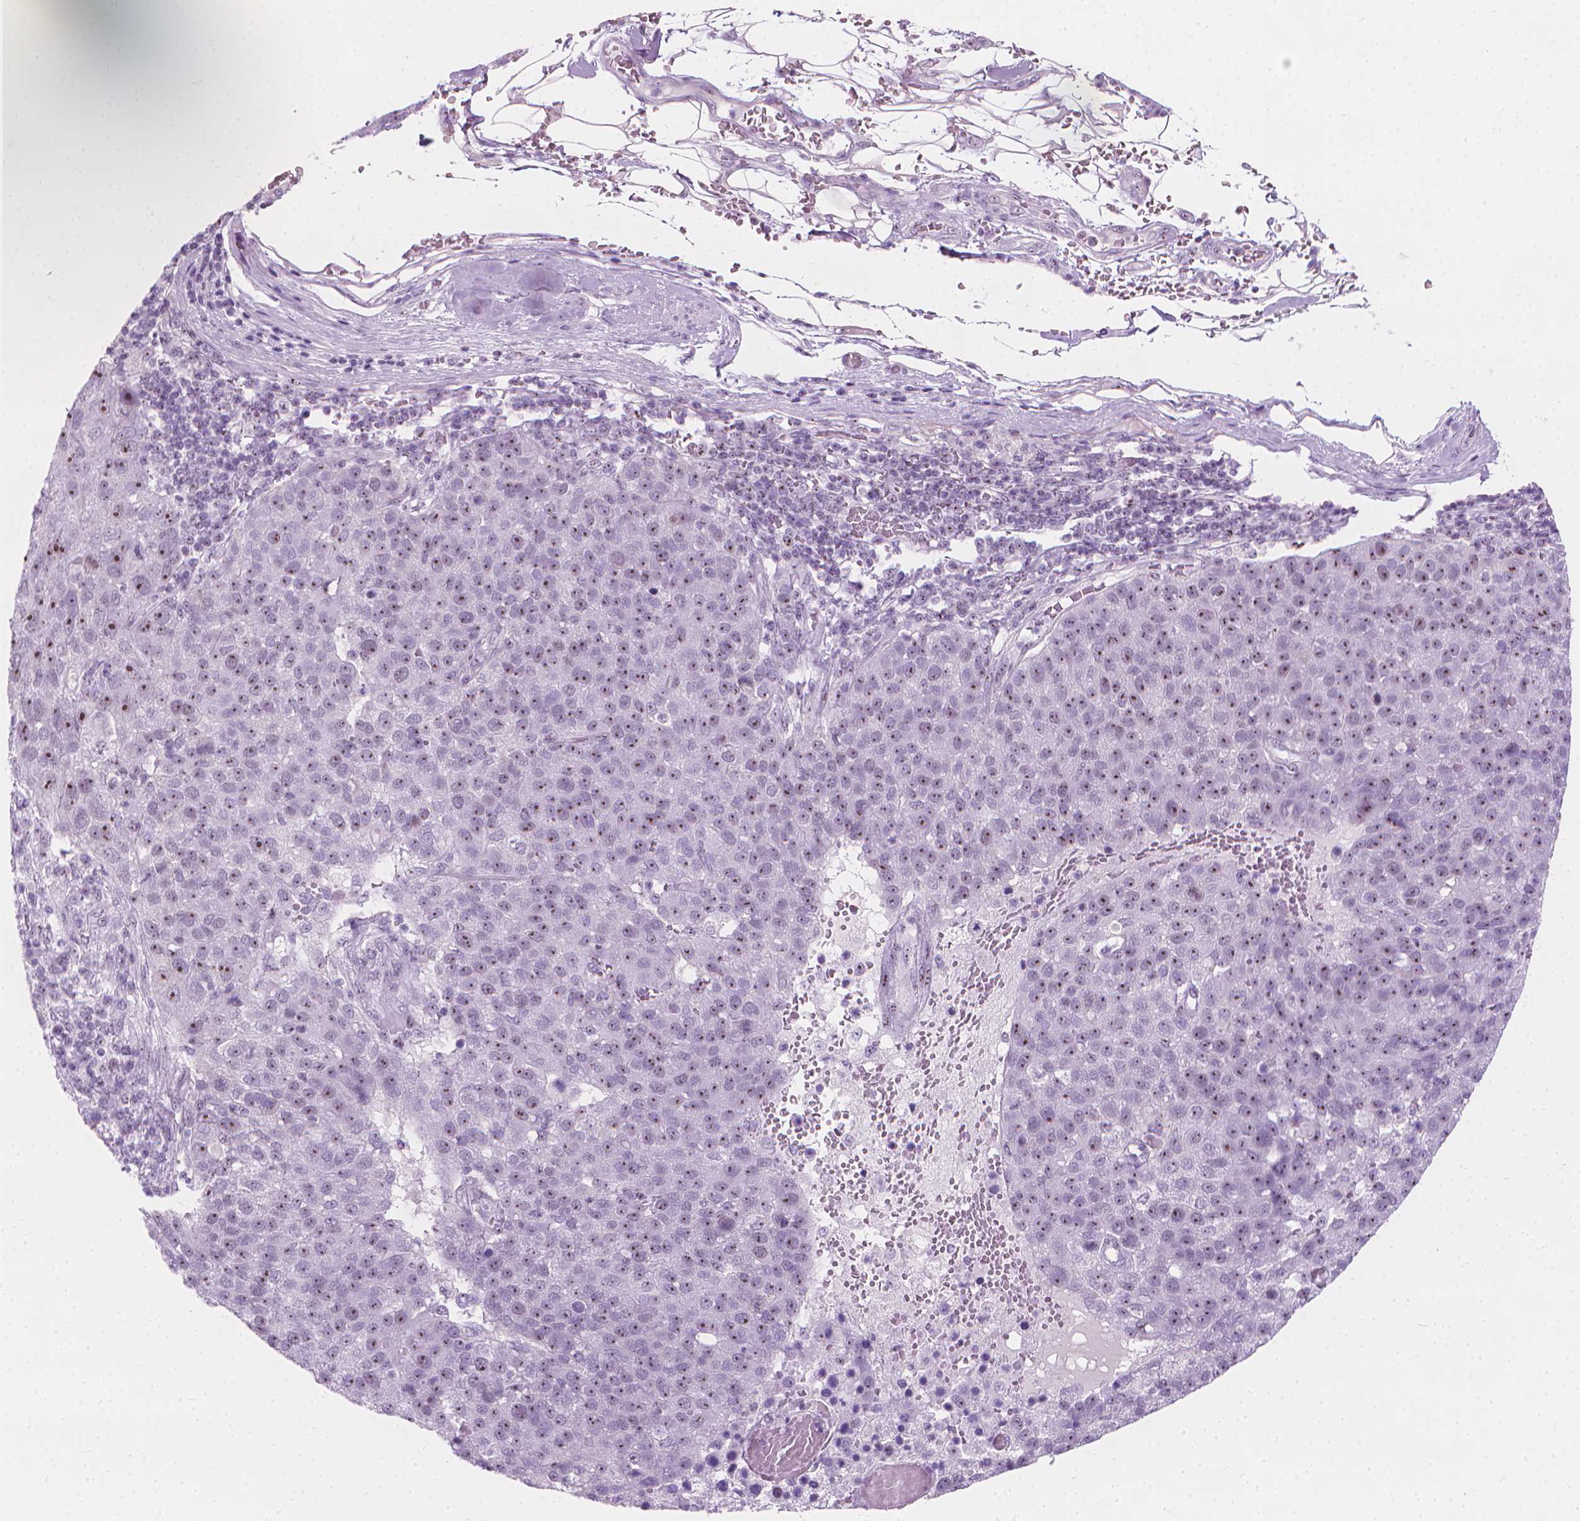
{"staining": {"intensity": "moderate", "quantity": ">75%", "location": "nuclear"}, "tissue": "pancreatic cancer", "cell_type": "Tumor cells", "image_type": "cancer", "snomed": [{"axis": "morphology", "description": "Adenocarcinoma, NOS"}, {"axis": "topography", "description": "Pancreas"}], "caption": "Pancreatic cancer stained for a protein reveals moderate nuclear positivity in tumor cells.", "gene": "NOL7", "patient": {"sex": "female", "age": 61}}